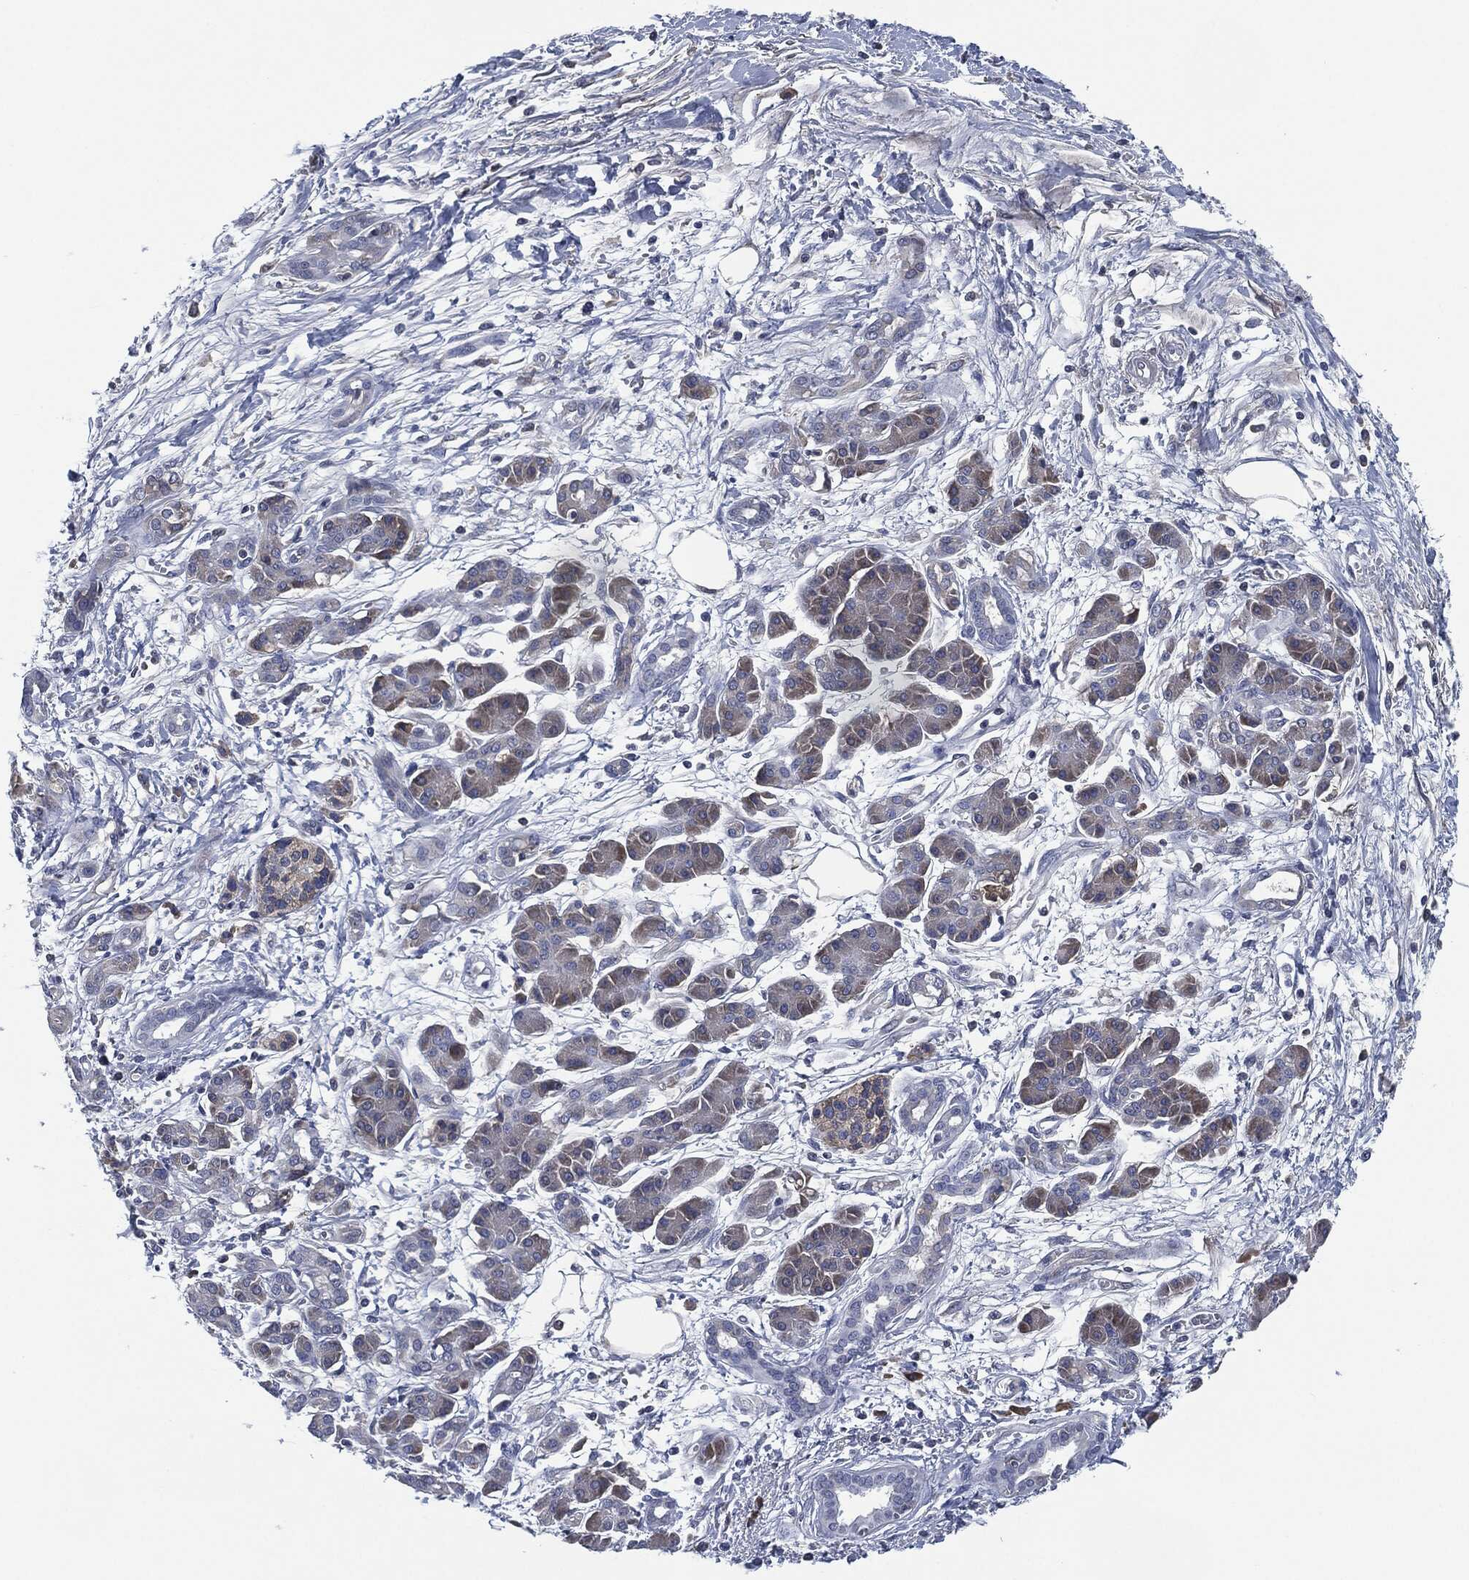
{"staining": {"intensity": "weak", "quantity": "25%-75%", "location": "cytoplasmic/membranous"}, "tissue": "pancreatic cancer", "cell_type": "Tumor cells", "image_type": "cancer", "snomed": [{"axis": "morphology", "description": "Adenocarcinoma, NOS"}, {"axis": "topography", "description": "Pancreas"}], "caption": "A histopathology image showing weak cytoplasmic/membranous staining in about 25%-75% of tumor cells in adenocarcinoma (pancreatic), as visualized by brown immunohistochemical staining.", "gene": "IL2RG", "patient": {"sex": "male", "age": 72}}